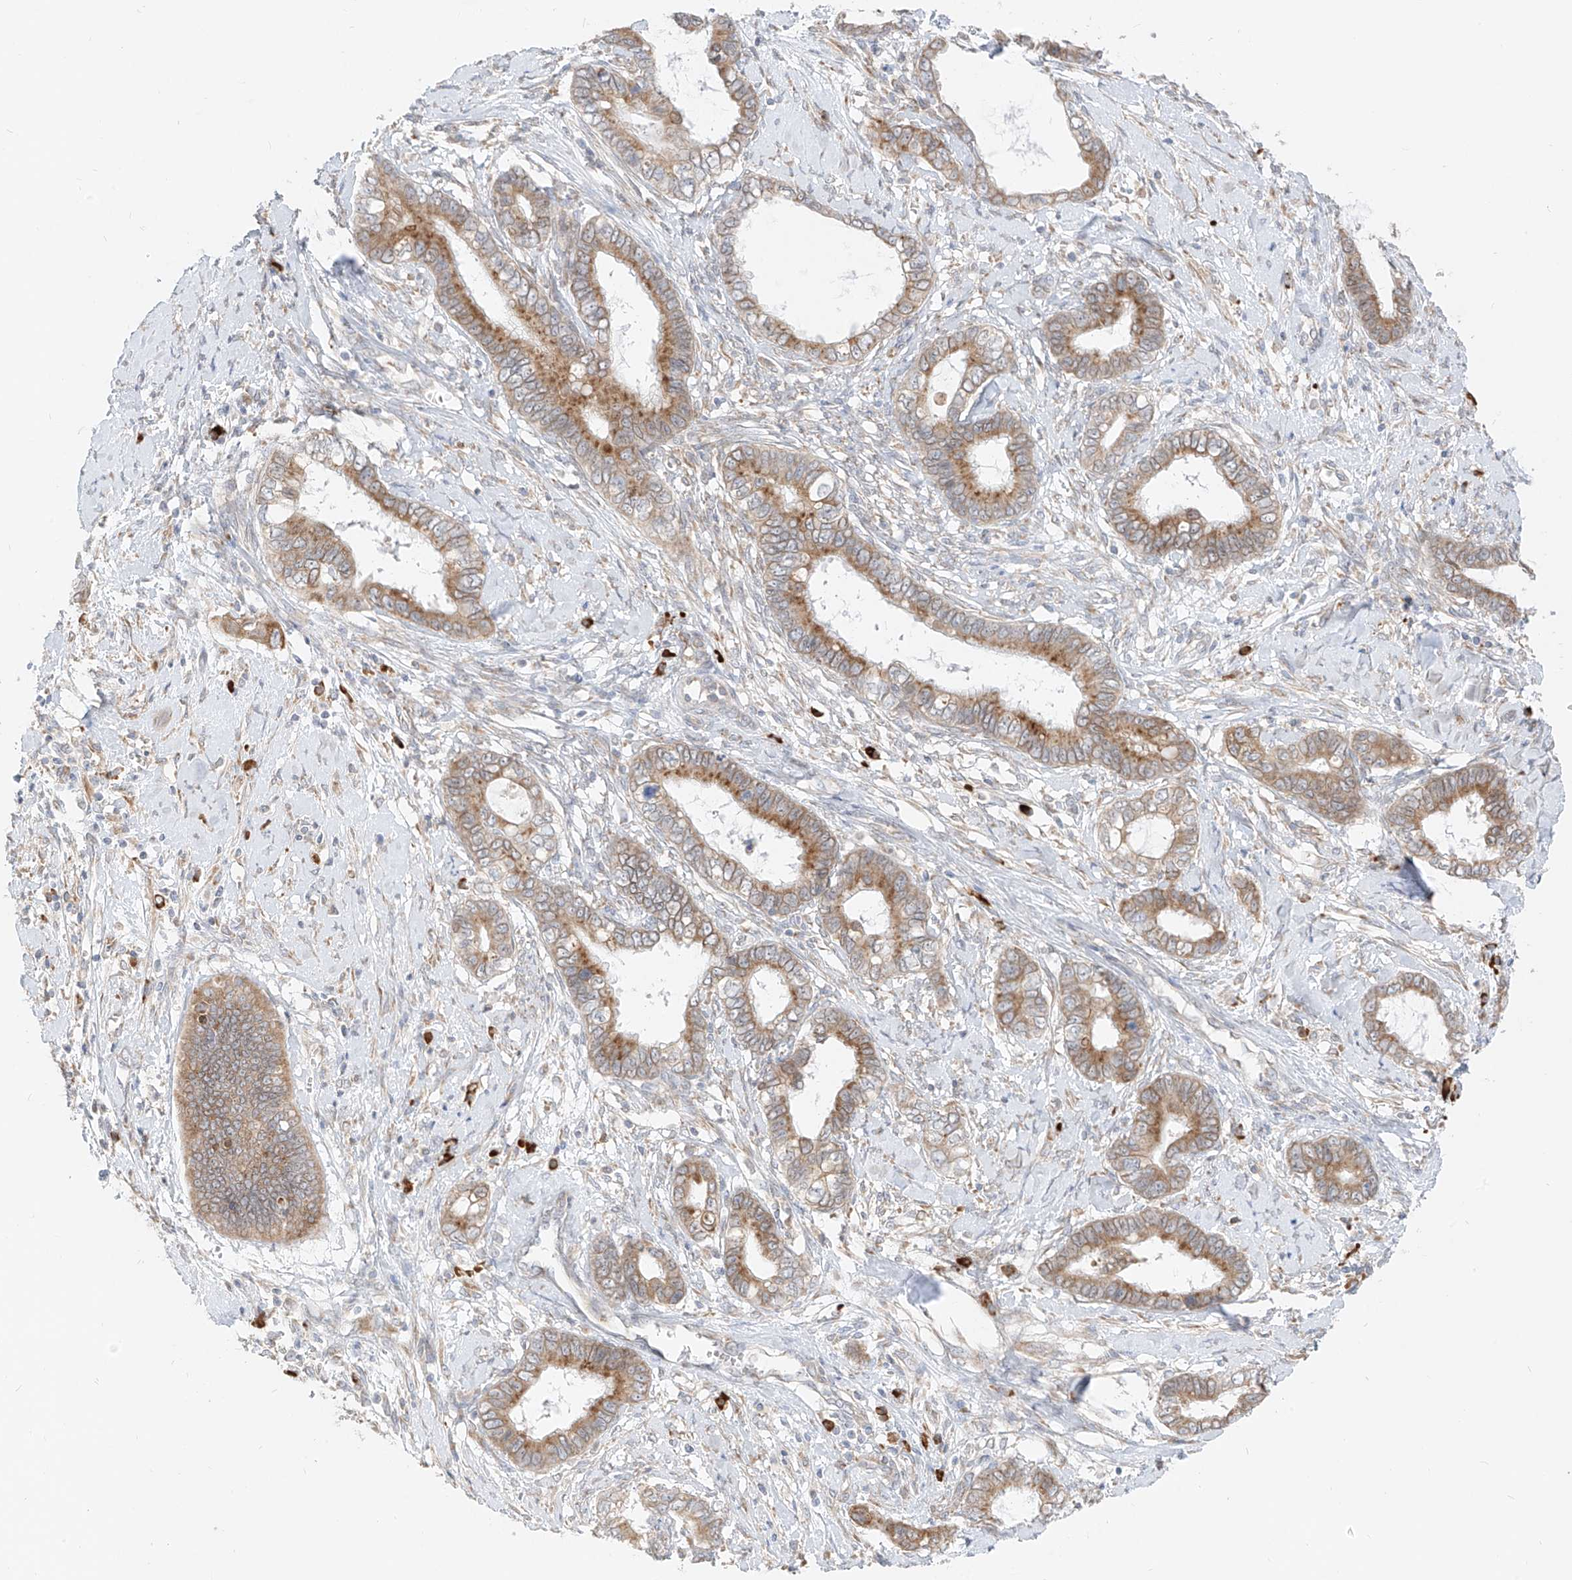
{"staining": {"intensity": "moderate", "quantity": "25%-75%", "location": "cytoplasmic/membranous"}, "tissue": "cervical cancer", "cell_type": "Tumor cells", "image_type": "cancer", "snomed": [{"axis": "morphology", "description": "Adenocarcinoma, NOS"}, {"axis": "topography", "description": "Cervix"}], "caption": "Tumor cells exhibit medium levels of moderate cytoplasmic/membranous positivity in about 25%-75% of cells in human adenocarcinoma (cervical). (DAB (3,3'-diaminobenzidine) = brown stain, brightfield microscopy at high magnification).", "gene": "STT3A", "patient": {"sex": "female", "age": 44}}